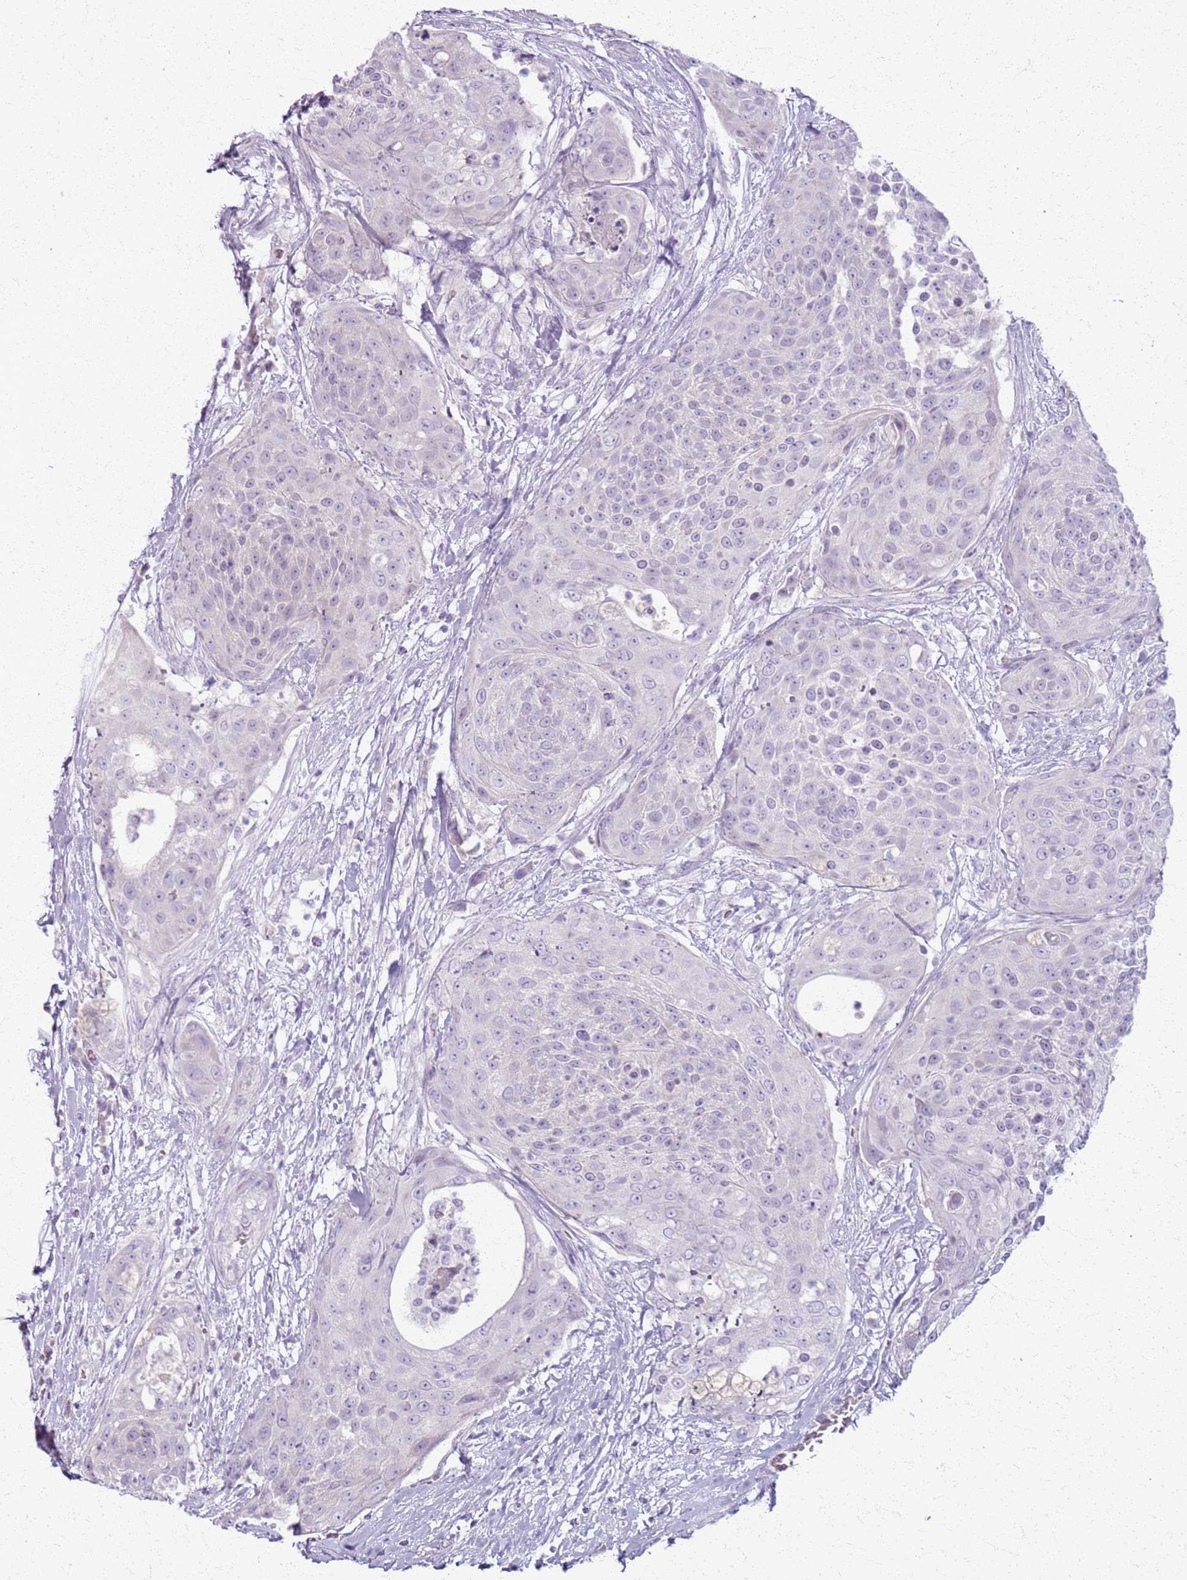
{"staining": {"intensity": "negative", "quantity": "none", "location": "none"}, "tissue": "urothelial cancer", "cell_type": "Tumor cells", "image_type": "cancer", "snomed": [{"axis": "morphology", "description": "Urothelial carcinoma, High grade"}, {"axis": "topography", "description": "Urinary bladder"}], "caption": "A high-resolution histopathology image shows IHC staining of urothelial cancer, which exhibits no significant expression in tumor cells. The staining is performed using DAB brown chromogen with nuclei counter-stained in using hematoxylin.", "gene": "CSRP3", "patient": {"sex": "female", "age": 63}}